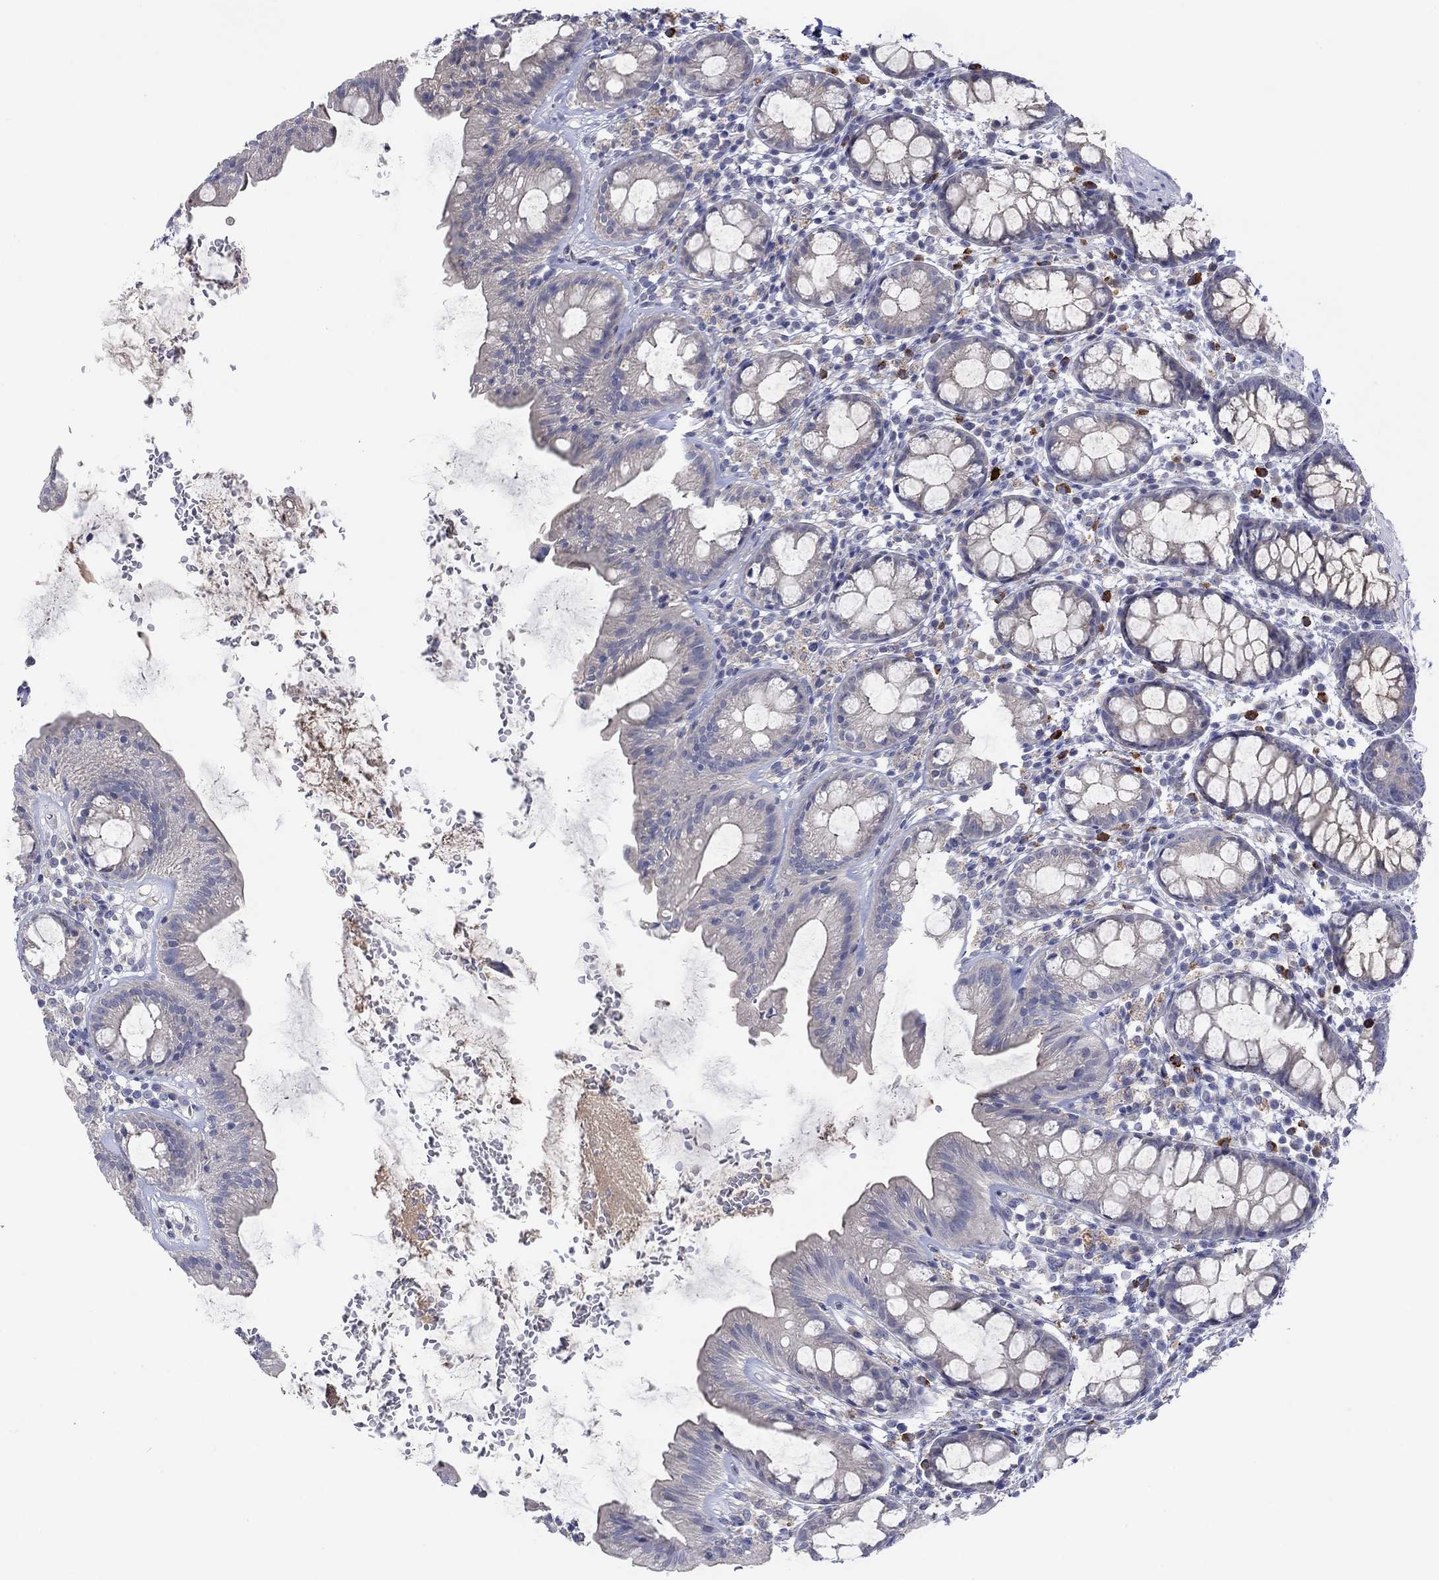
{"staining": {"intensity": "negative", "quantity": "none", "location": "none"}, "tissue": "rectum", "cell_type": "Glandular cells", "image_type": "normal", "snomed": [{"axis": "morphology", "description": "Normal tissue, NOS"}, {"axis": "topography", "description": "Rectum"}], "caption": "IHC photomicrograph of normal rectum: human rectum stained with DAB (3,3'-diaminobenzidine) reveals no significant protein staining in glandular cells.", "gene": "PLCL2", "patient": {"sex": "male", "age": 57}}